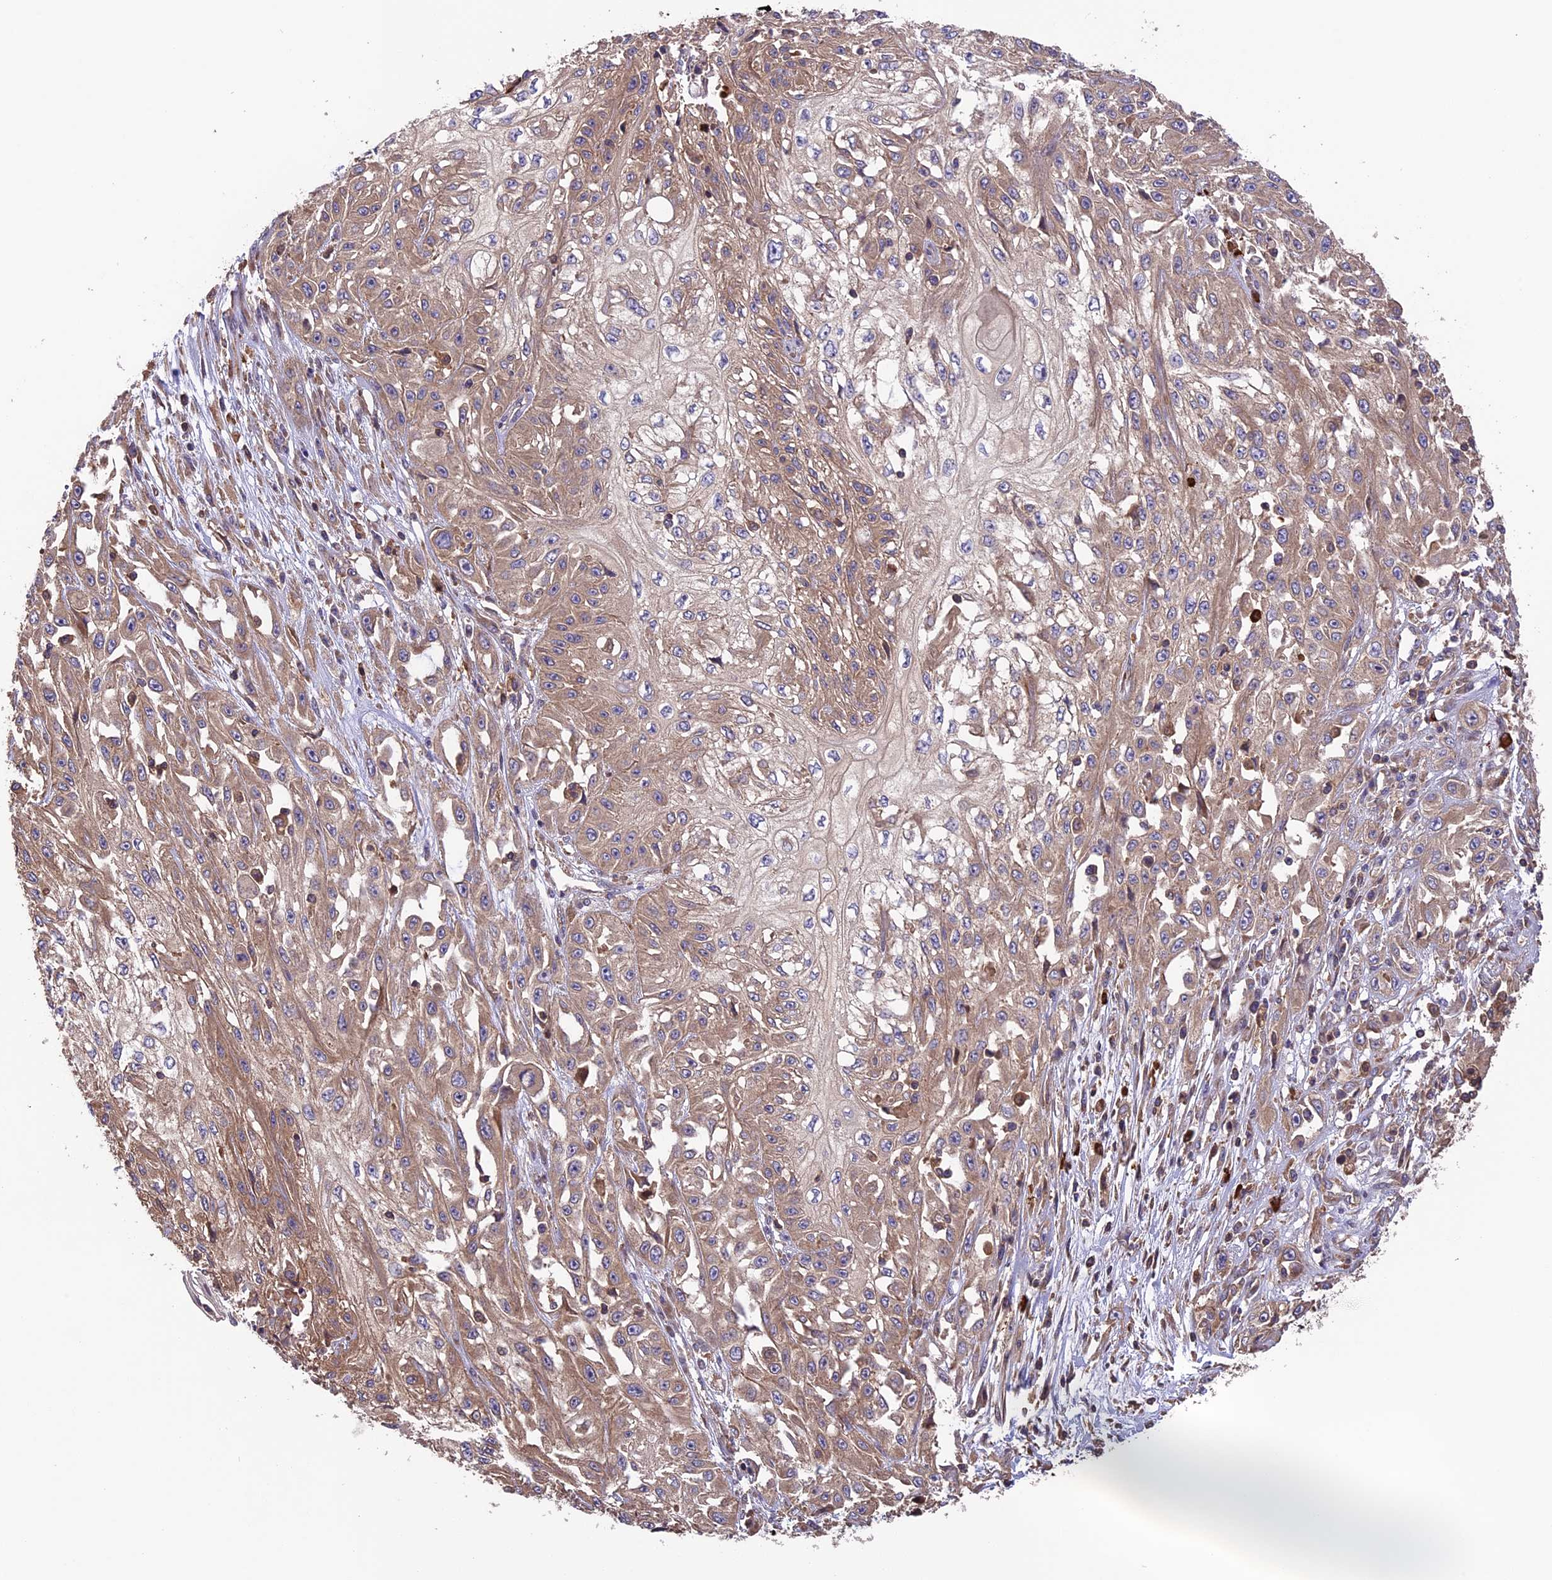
{"staining": {"intensity": "weak", "quantity": ">75%", "location": "cytoplasmic/membranous"}, "tissue": "skin cancer", "cell_type": "Tumor cells", "image_type": "cancer", "snomed": [{"axis": "morphology", "description": "Squamous cell carcinoma, NOS"}, {"axis": "morphology", "description": "Squamous cell carcinoma, metastatic, NOS"}, {"axis": "topography", "description": "Skin"}, {"axis": "topography", "description": "Lymph node"}], "caption": "IHC micrograph of neoplastic tissue: human skin cancer stained using immunohistochemistry demonstrates low levels of weak protein expression localized specifically in the cytoplasmic/membranous of tumor cells, appearing as a cytoplasmic/membranous brown color.", "gene": "GAS8", "patient": {"sex": "male", "age": 75}}